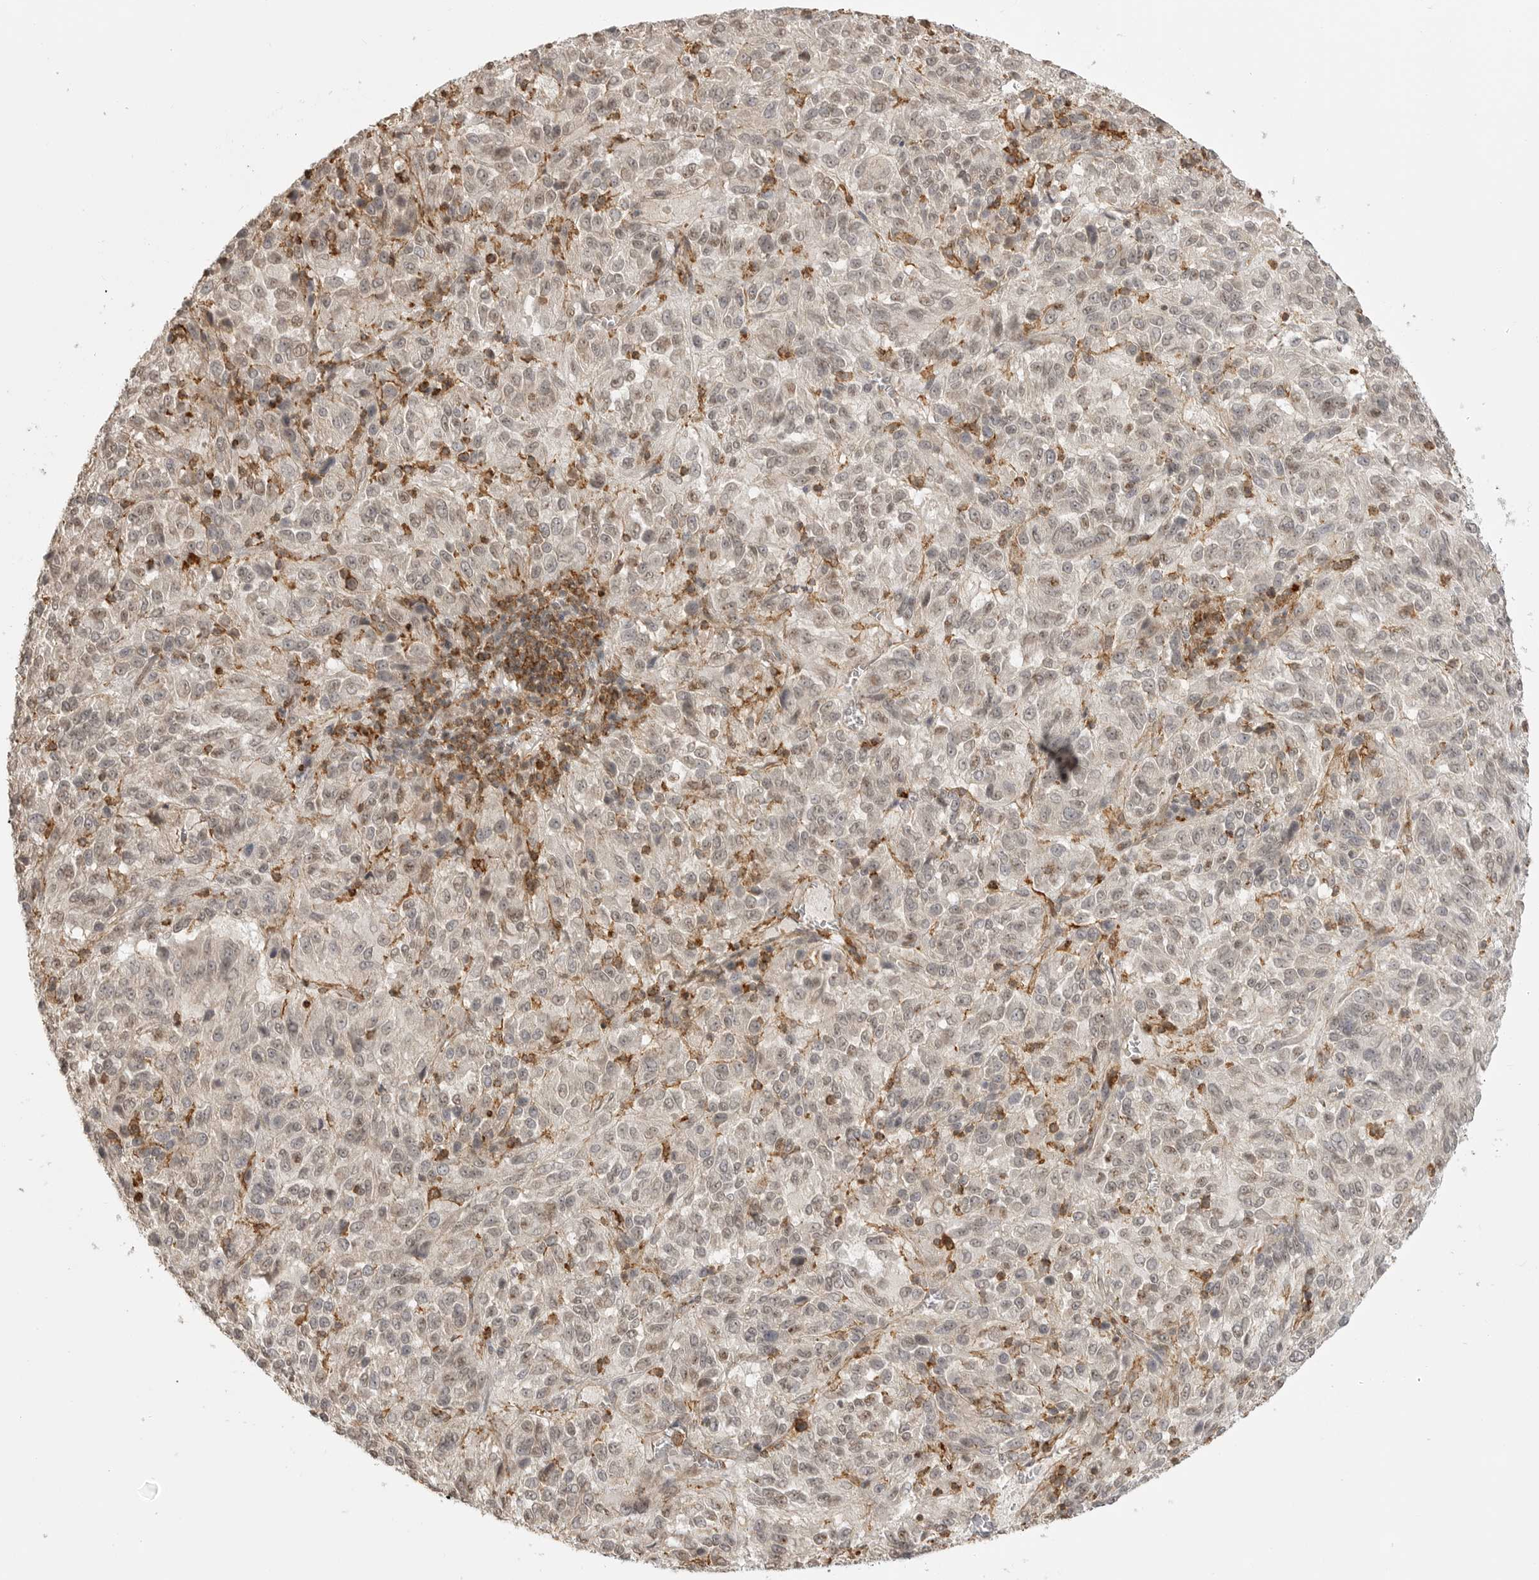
{"staining": {"intensity": "weak", "quantity": "25%-75%", "location": "nuclear"}, "tissue": "melanoma", "cell_type": "Tumor cells", "image_type": "cancer", "snomed": [{"axis": "morphology", "description": "Malignant melanoma, Metastatic site"}, {"axis": "topography", "description": "Lung"}], "caption": "Human malignant melanoma (metastatic site) stained with a protein marker demonstrates weak staining in tumor cells.", "gene": "GPC2", "patient": {"sex": "male", "age": 64}}